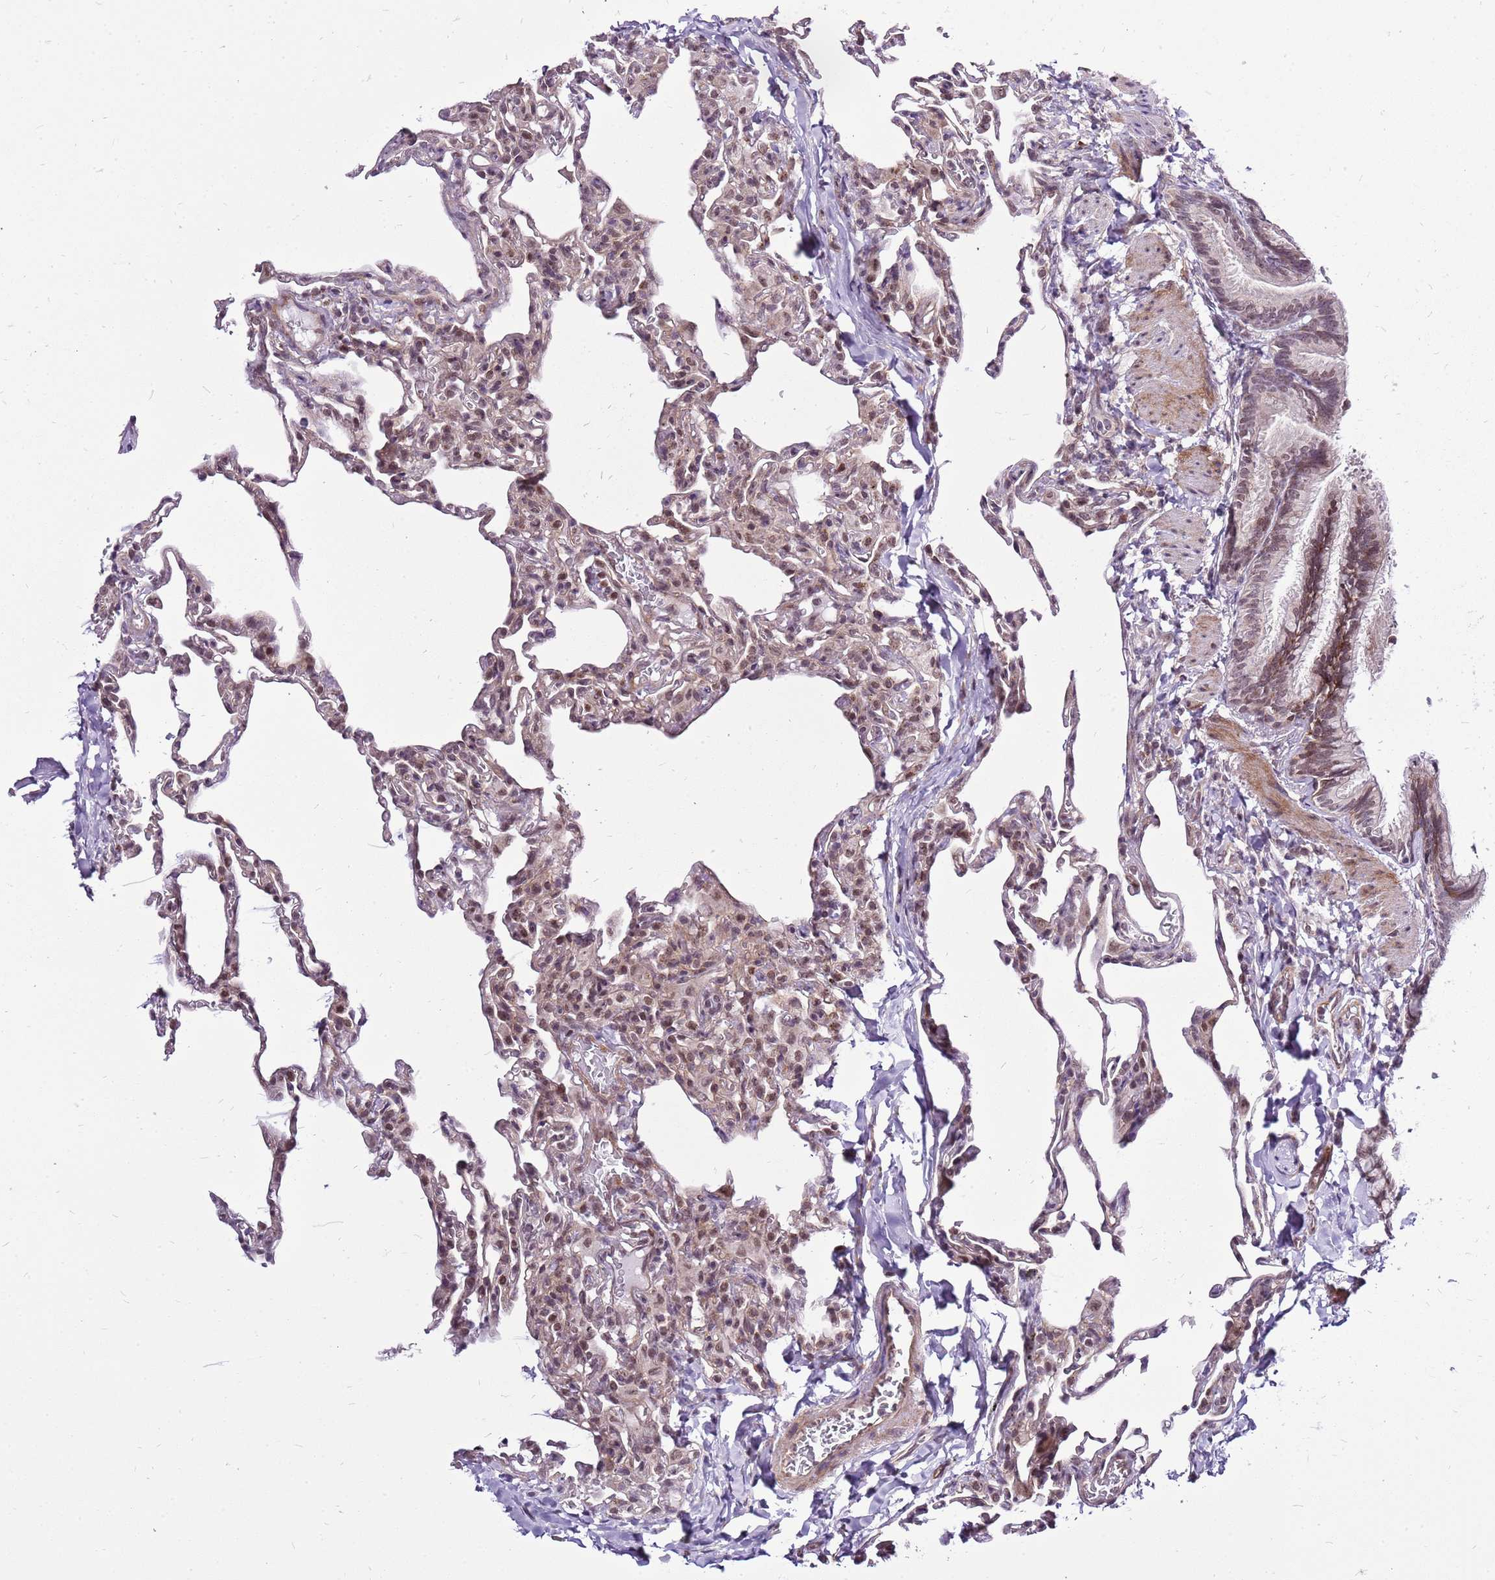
{"staining": {"intensity": "moderate", "quantity": "25%-75%", "location": "nuclear"}, "tissue": "lung", "cell_type": "Alveolar cells", "image_type": "normal", "snomed": [{"axis": "morphology", "description": "Normal tissue, NOS"}, {"axis": "topography", "description": "Lung"}], "caption": "The photomicrograph demonstrates immunohistochemical staining of unremarkable lung. There is moderate nuclear expression is identified in approximately 25%-75% of alveolar cells.", "gene": "CCDC166", "patient": {"sex": "male", "age": 20}}